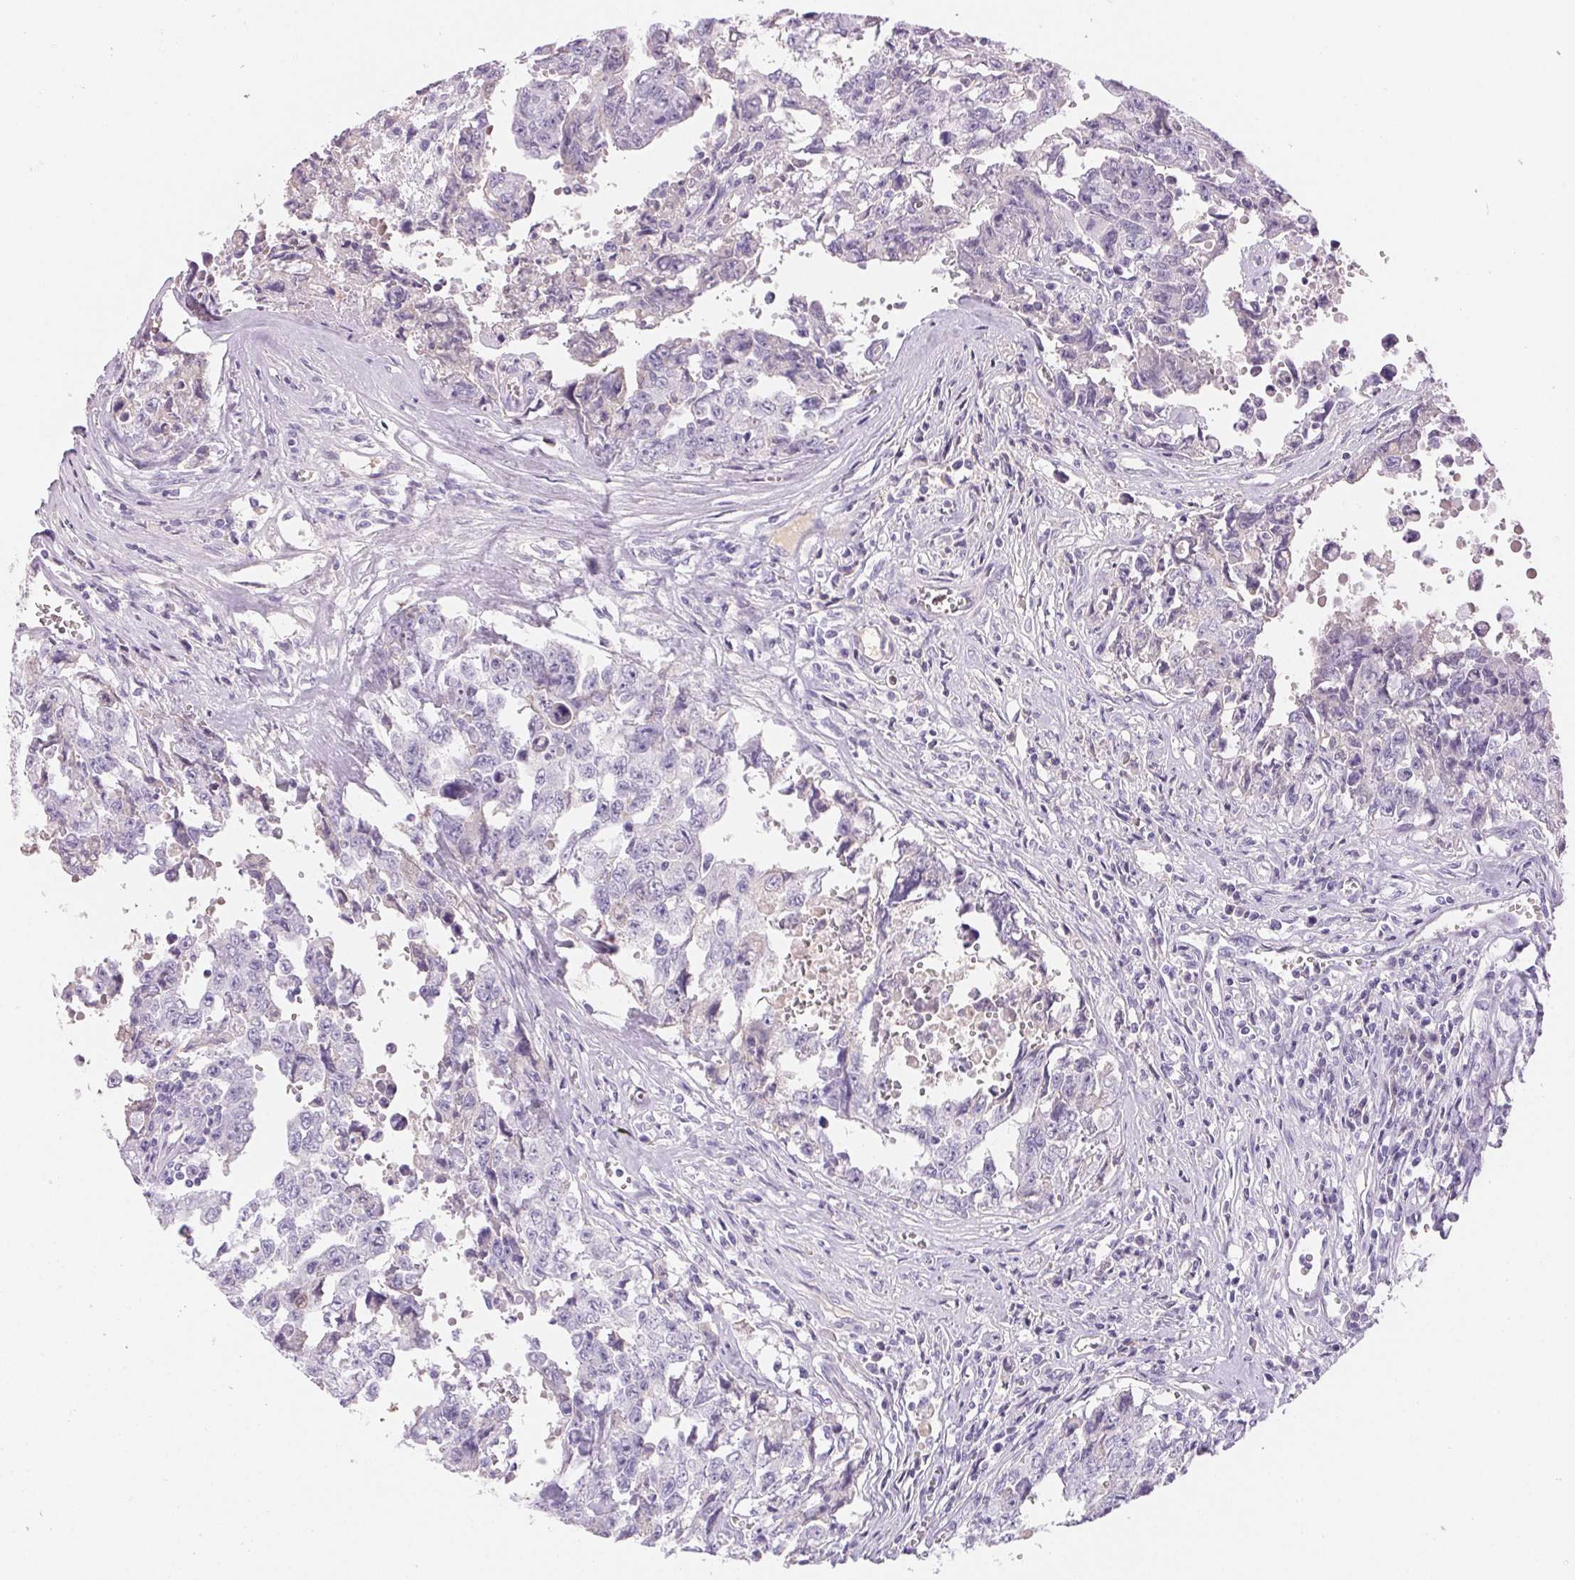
{"staining": {"intensity": "negative", "quantity": "none", "location": "none"}, "tissue": "testis cancer", "cell_type": "Tumor cells", "image_type": "cancer", "snomed": [{"axis": "morphology", "description": "Carcinoma, Embryonal, NOS"}, {"axis": "topography", "description": "Testis"}], "caption": "Image shows no significant protein positivity in tumor cells of testis cancer (embryonal carcinoma).", "gene": "PADI4", "patient": {"sex": "male", "age": 24}}